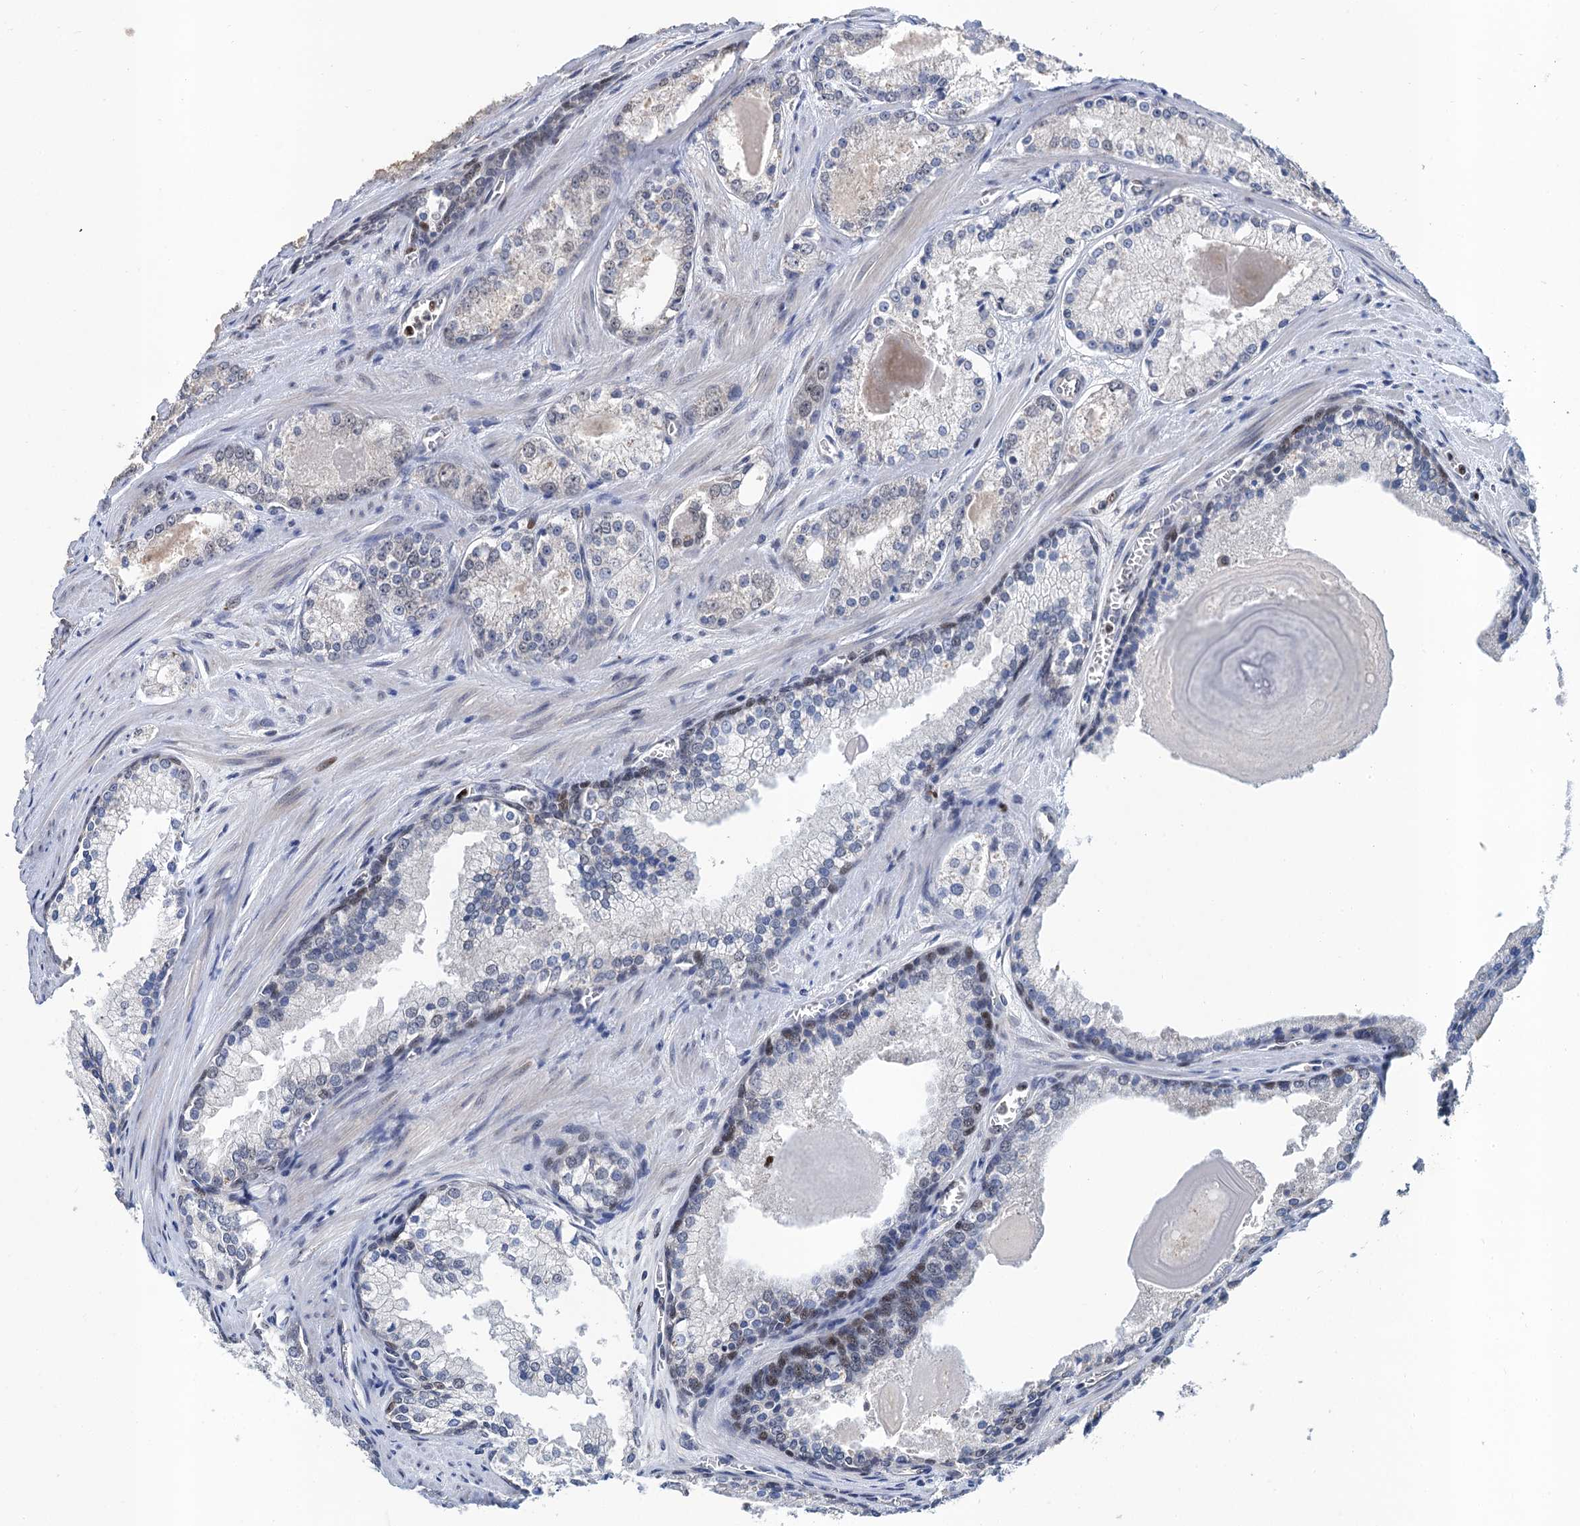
{"staining": {"intensity": "negative", "quantity": "none", "location": "none"}, "tissue": "prostate cancer", "cell_type": "Tumor cells", "image_type": "cancer", "snomed": [{"axis": "morphology", "description": "Adenocarcinoma, Low grade"}, {"axis": "topography", "description": "Prostate"}], "caption": "Low-grade adenocarcinoma (prostate) was stained to show a protein in brown. There is no significant positivity in tumor cells.", "gene": "TSEN34", "patient": {"sex": "male", "age": 54}}